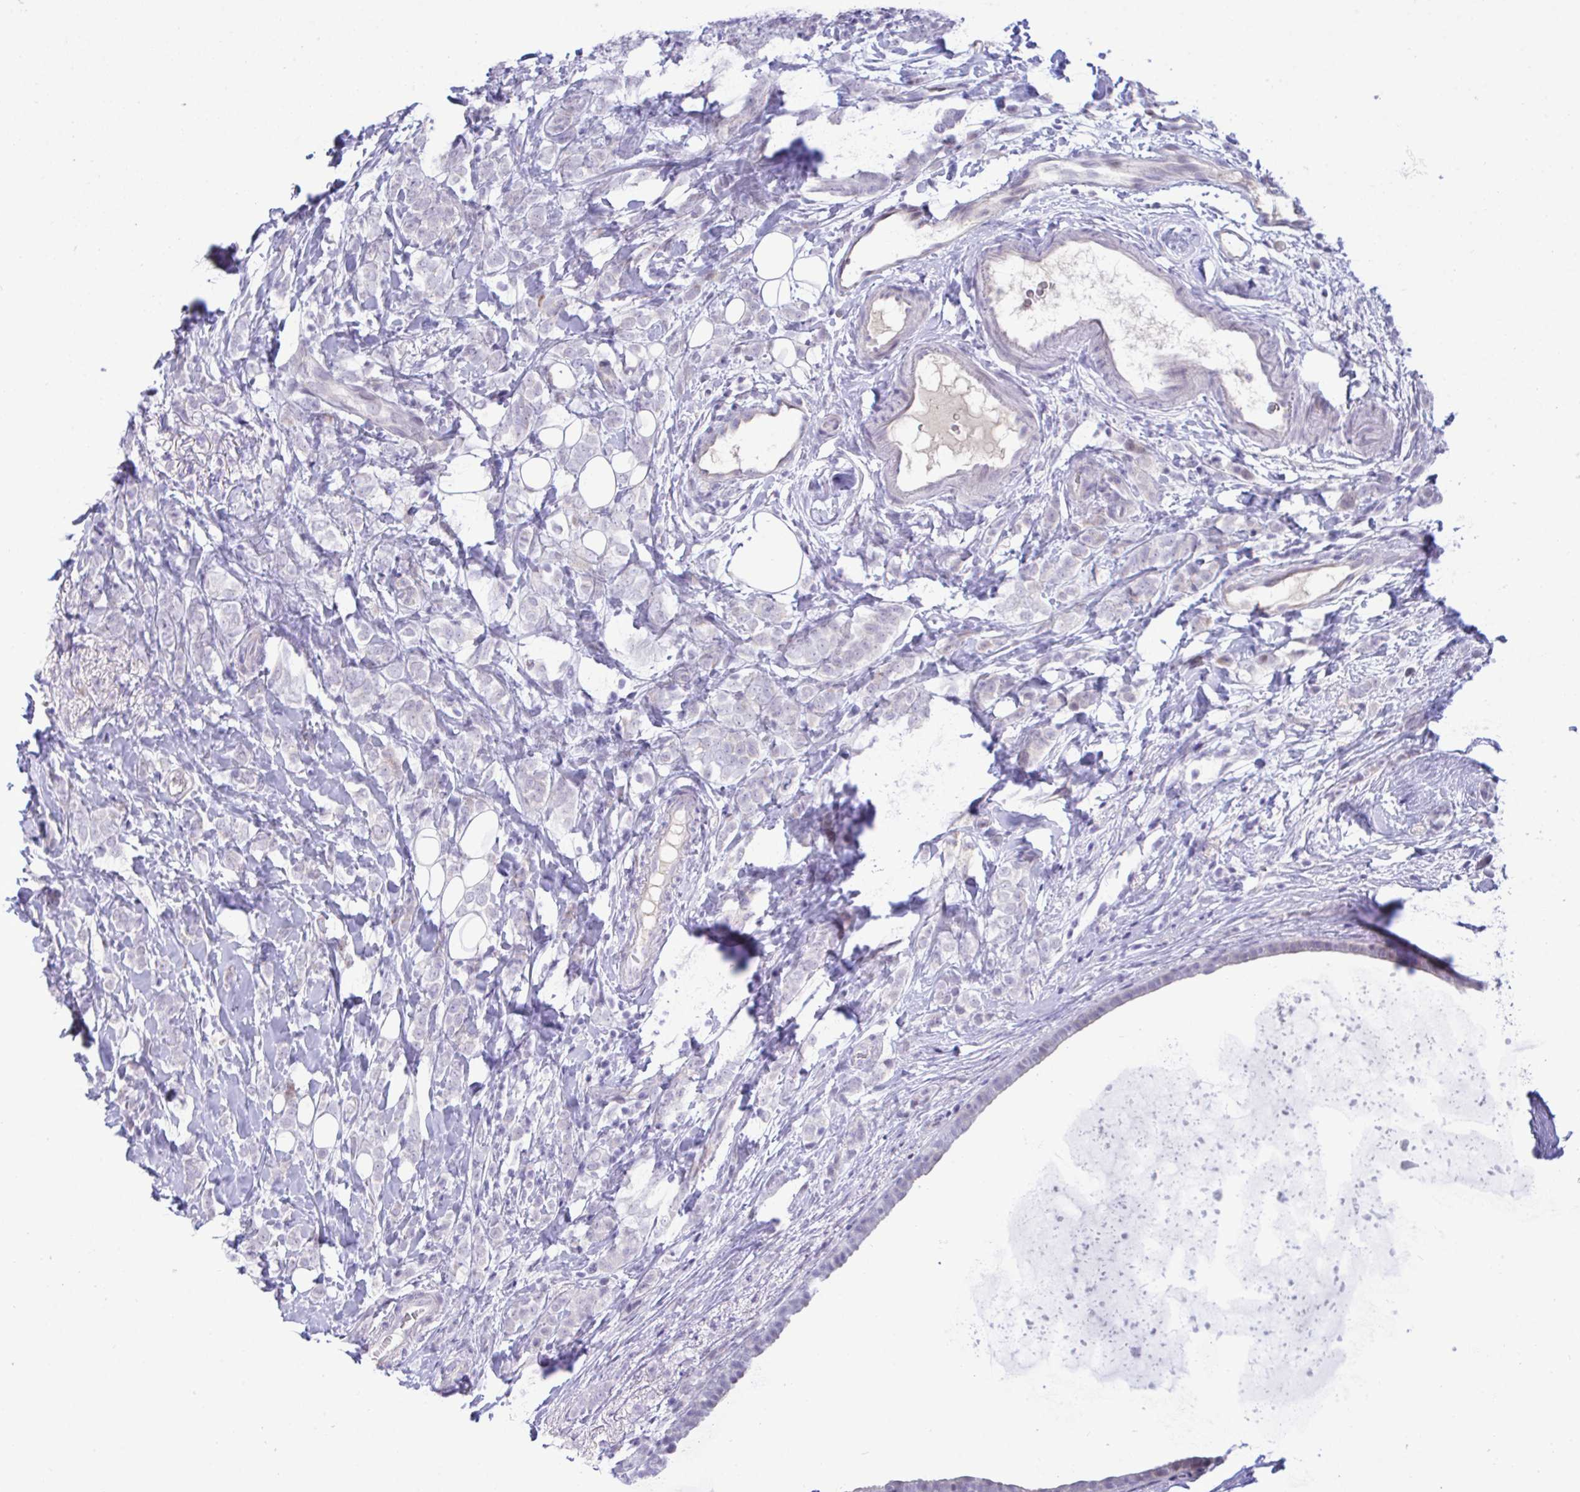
{"staining": {"intensity": "negative", "quantity": "none", "location": "none"}, "tissue": "breast cancer", "cell_type": "Tumor cells", "image_type": "cancer", "snomed": [{"axis": "morphology", "description": "Lobular carcinoma"}, {"axis": "topography", "description": "Breast"}], "caption": "Immunohistochemical staining of human breast cancer demonstrates no significant staining in tumor cells. Nuclei are stained in blue.", "gene": "EPOP", "patient": {"sex": "female", "age": 49}}